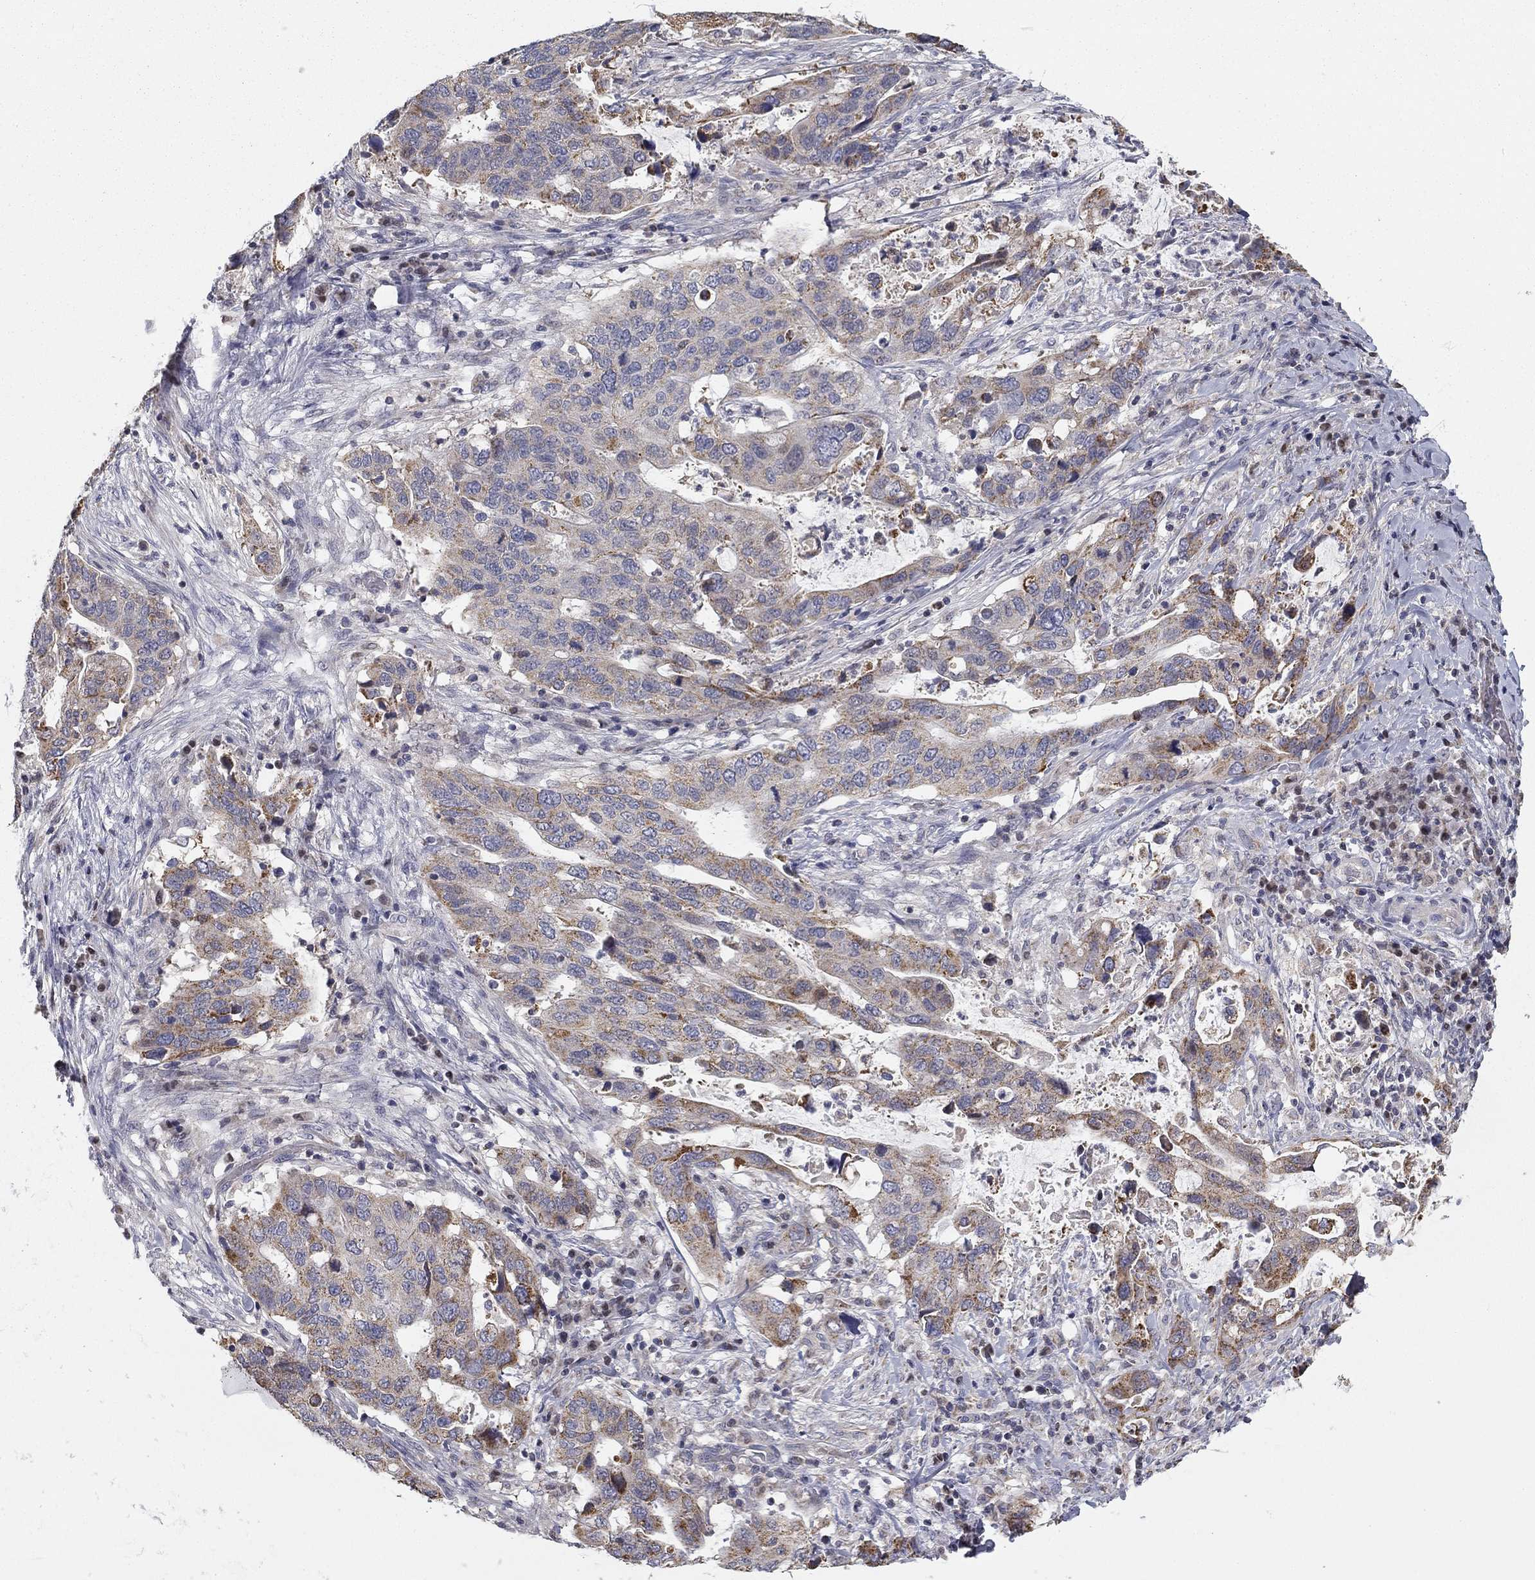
{"staining": {"intensity": "moderate", "quantity": "25%-75%", "location": "cytoplasmic/membranous"}, "tissue": "stomach cancer", "cell_type": "Tumor cells", "image_type": "cancer", "snomed": [{"axis": "morphology", "description": "Adenocarcinoma, NOS"}, {"axis": "topography", "description": "Stomach"}], "caption": "Stomach cancer tissue displays moderate cytoplasmic/membranous expression in about 25%-75% of tumor cells", "gene": "SLC2A9", "patient": {"sex": "male", "age": 54}}